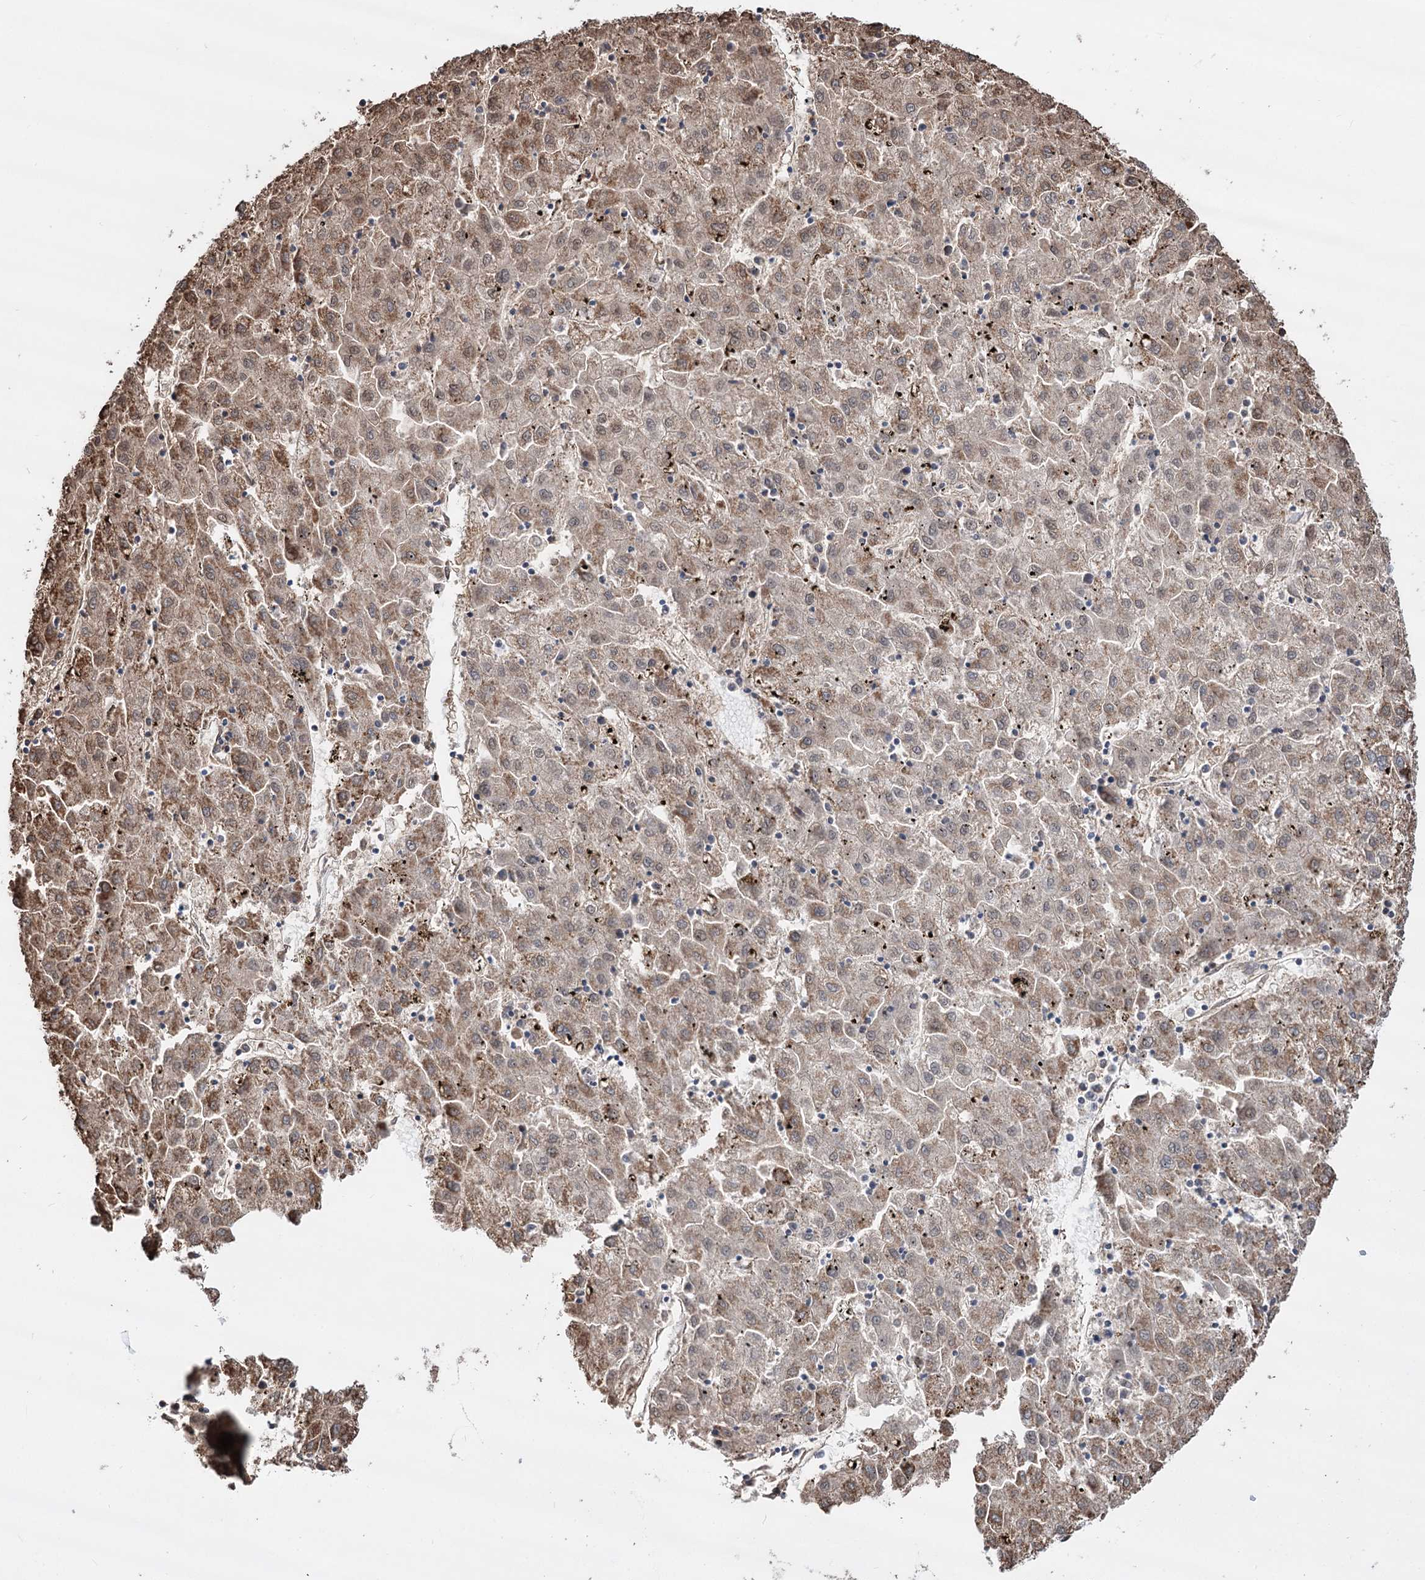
{"staining": {"intensity": "moderate", "quantity": ">75%", "location": "cytoplasmic/membranous"}, "tissue": "liver cancer", "cell_type": "Tumor cells", "image_type": "cancer", "snomed": [{"axis": "morphology", "description": "Carcinoma, Hepatocellular, NOS"}, {"axis": "topography", "description": "Liver"}], "caption": "IHC of human hepatocellular carcinoma (liver) exhibits medium levels of moderate cytoplasmic/membranous positivity in about >75% of tumor cells.", "gene": "CREB3L4", "patient": {"sex": "male", "age": 72}}